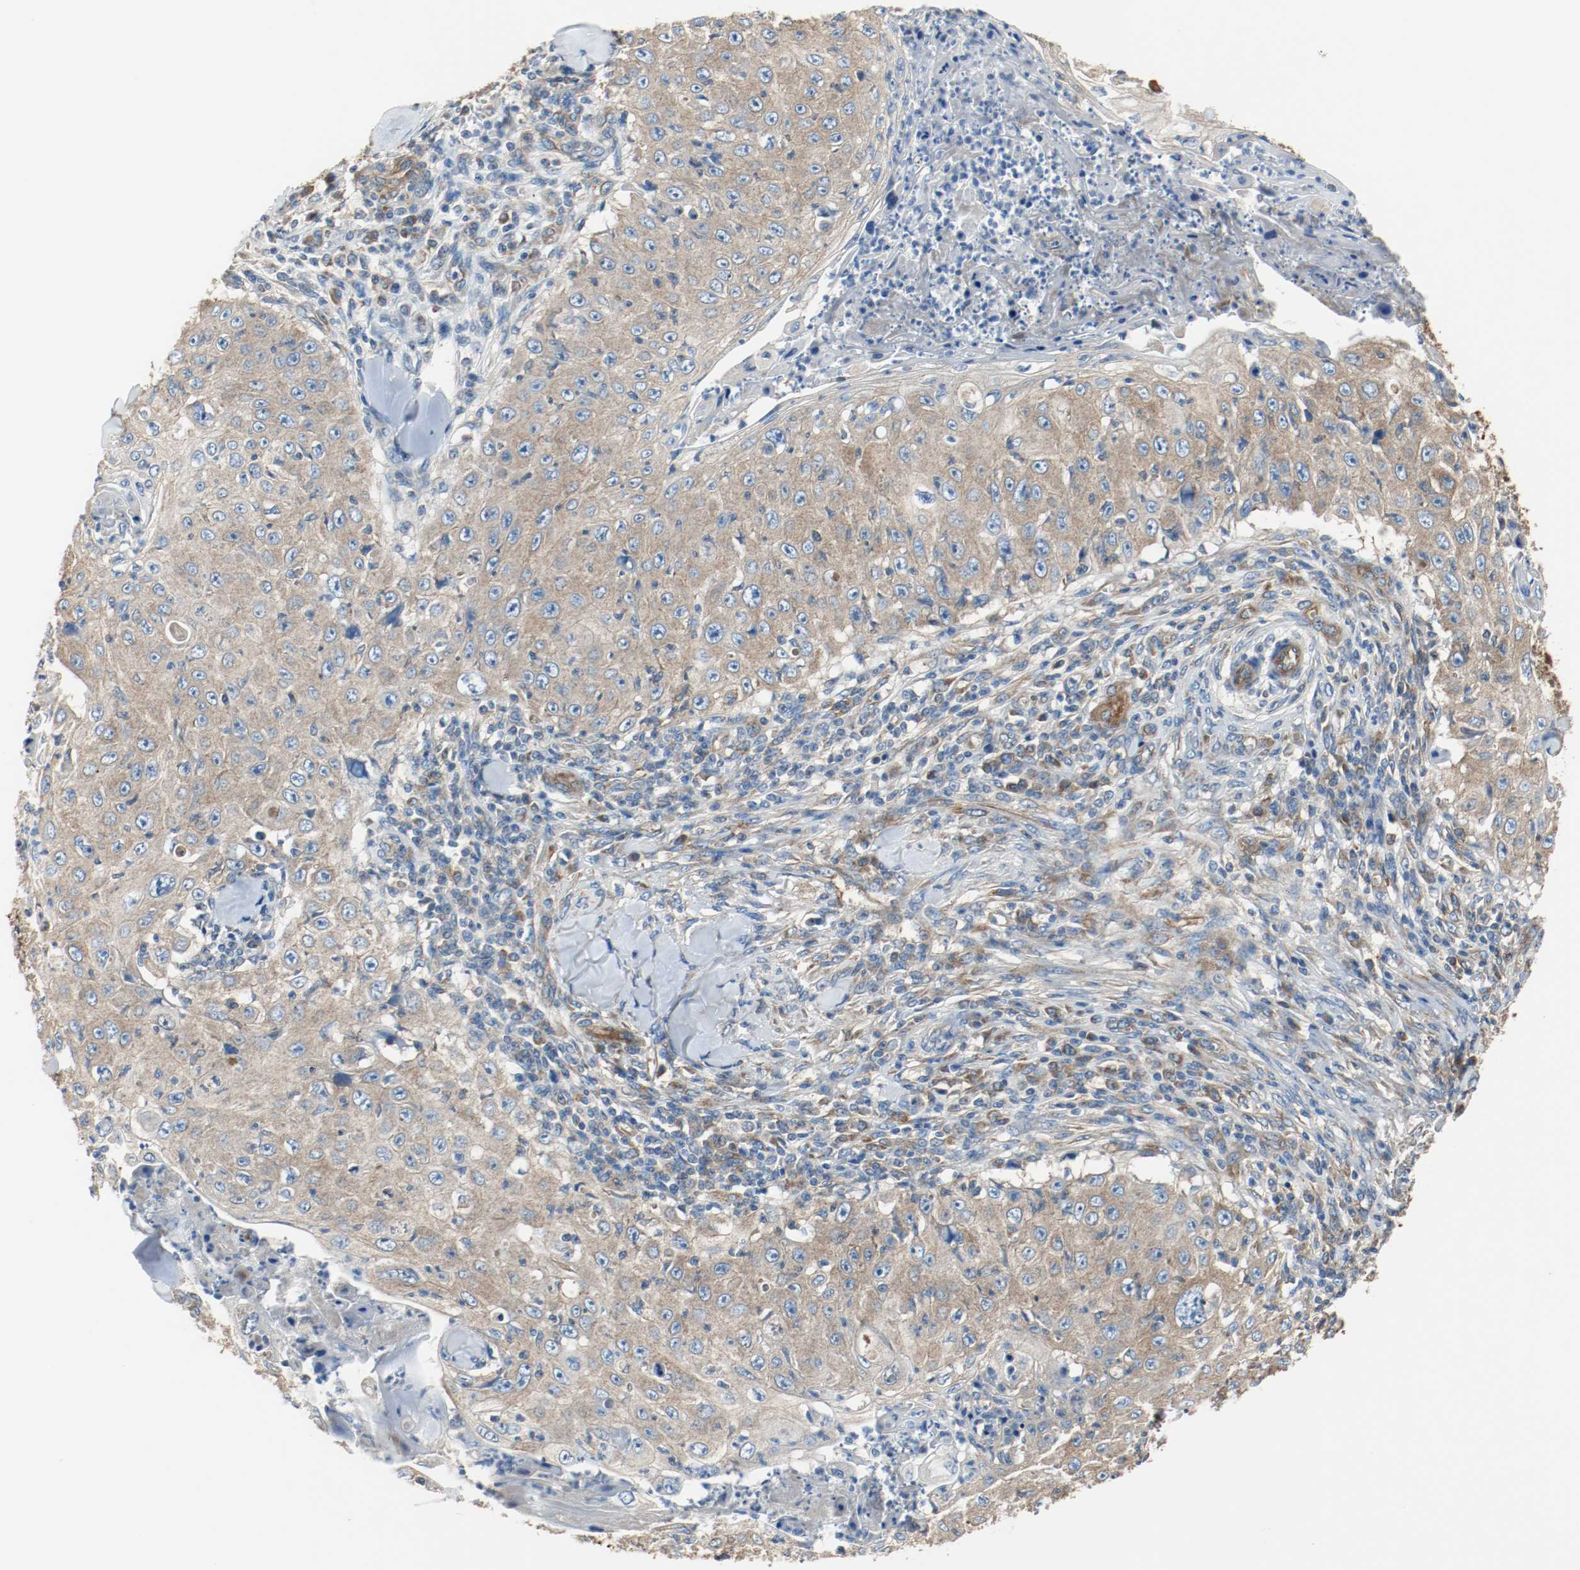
{"staining": {"intensity": "weak", "quantity": ">75%", "location": "cytoplasmic/membranous"}, "tissue": "skin cancer", "cell_type": "Tumor cells", "image_type": "cancer", "snomed": [{"axis": "morphology", "description": "Squamous cell carcinoma, NOS"}, {"axis": "topography", "description": "Skin"}], "caption": "High-magnification brightfield microscopy of skin cancer stained with DAB (3,3'-diaminobenzidine) (brown) and counterstained with hematoxylin (blue). tumor cells exhibit weak cytoplasmic/membranous positivity is present in about>75% of cells.", "gene": "TUBA3D", "patient": {"sex": "male", "age": 86}}